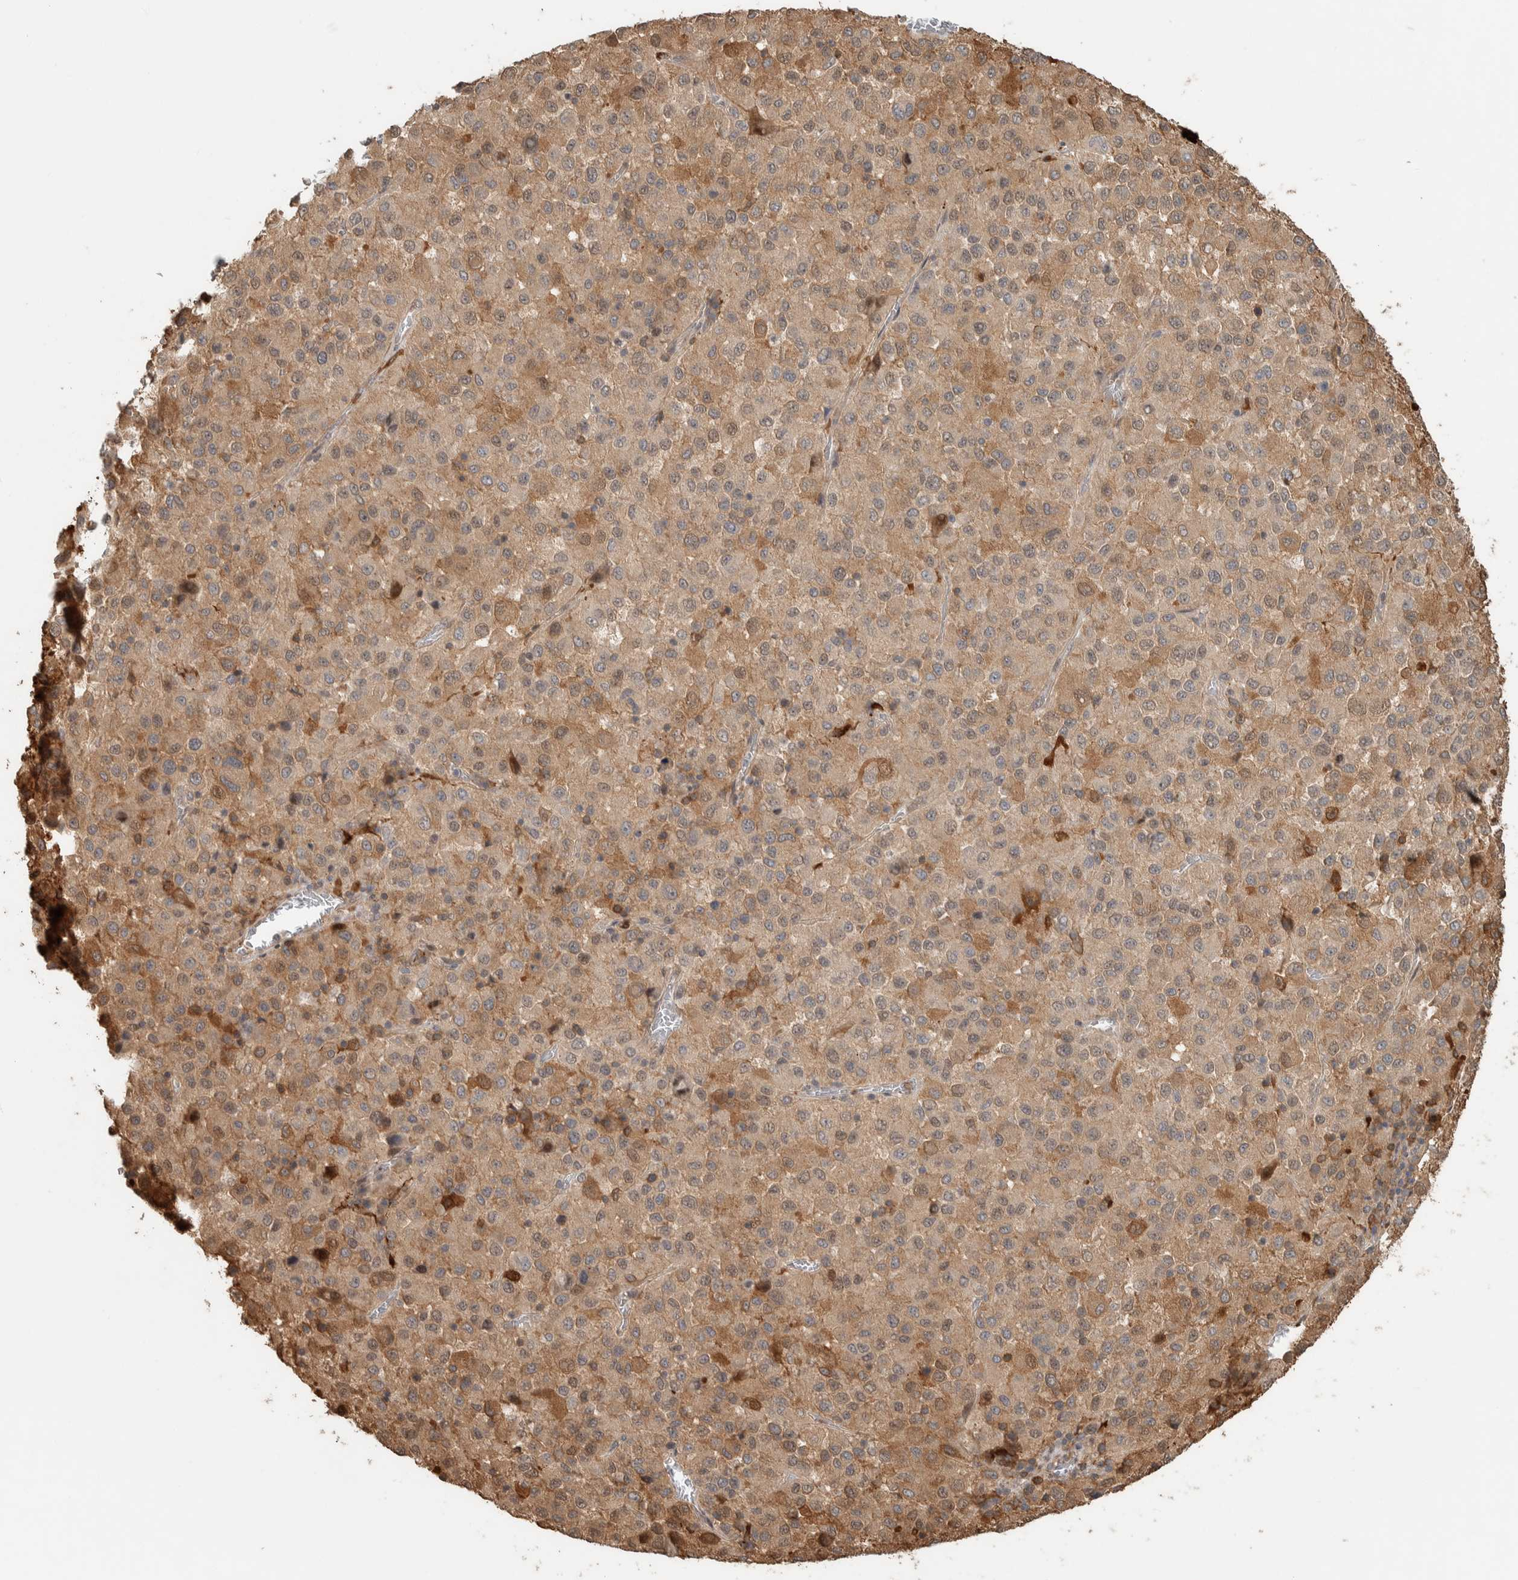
{"staining": {"intensity": "weak", "quantity": ">75%", "location": "cytoplasmic/membranous"}, "tissue": "melanoma", "cell_type": "Tumor cells", "image_type": "cancer", "snomed": [{"axis": "morphology", "description": "Malignant melanoma, Metastatic site"}, {"axis": "topography", "description": "Lung"}], "caption": "Approximately >75% of tumor cells in human melanoma reveal weak cytoplasmic/membranous protein expression as visualized by brown immunohistochemical staining.", "gene": "CNTROB", "patient": {"sex": "male", "age": 64}}